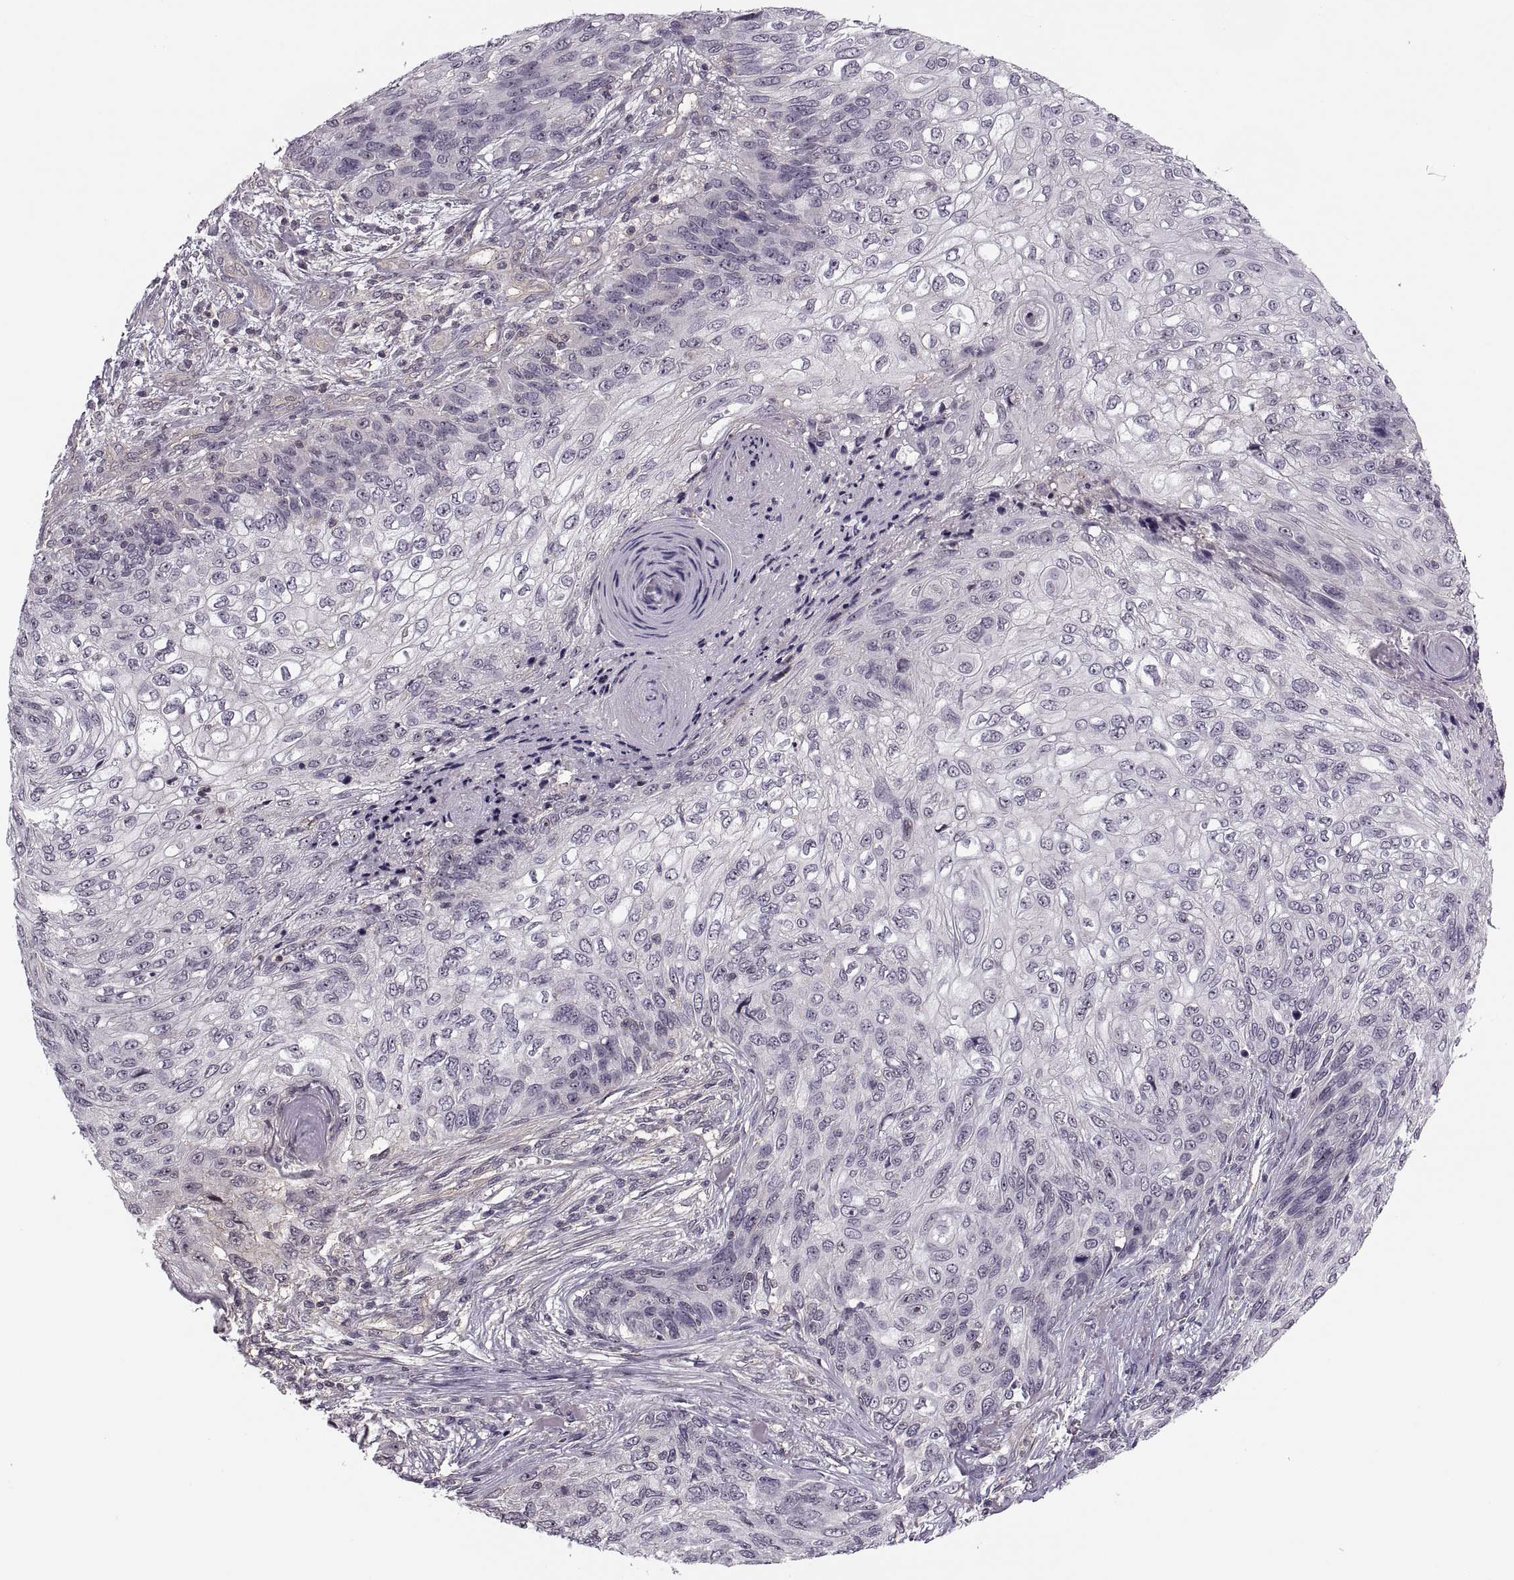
{"staining": {"intensity": "negative", "quantity": "none", "location": "none"}, "tissue": "skin cancer", "cell_type": "Tumor cells", "image_type": "cancer", "snomed": [{"axis": "morphology", "description": "Squamous cell carcinoma, NOS"}, {"axis": "topography", "description": "Skin"}], "caption": "A high-resolution micrograph shows IHC staining of skin cancer (squamous cell carcinoma), which reveals no significant positivity in tumor cells. (DAB (3,3'-diaminobenzidine) IHC visualized using brightfield microscopy, high magnification).", "gene": "LUZP2", "patient": {"sex": "male", "age": 92}}